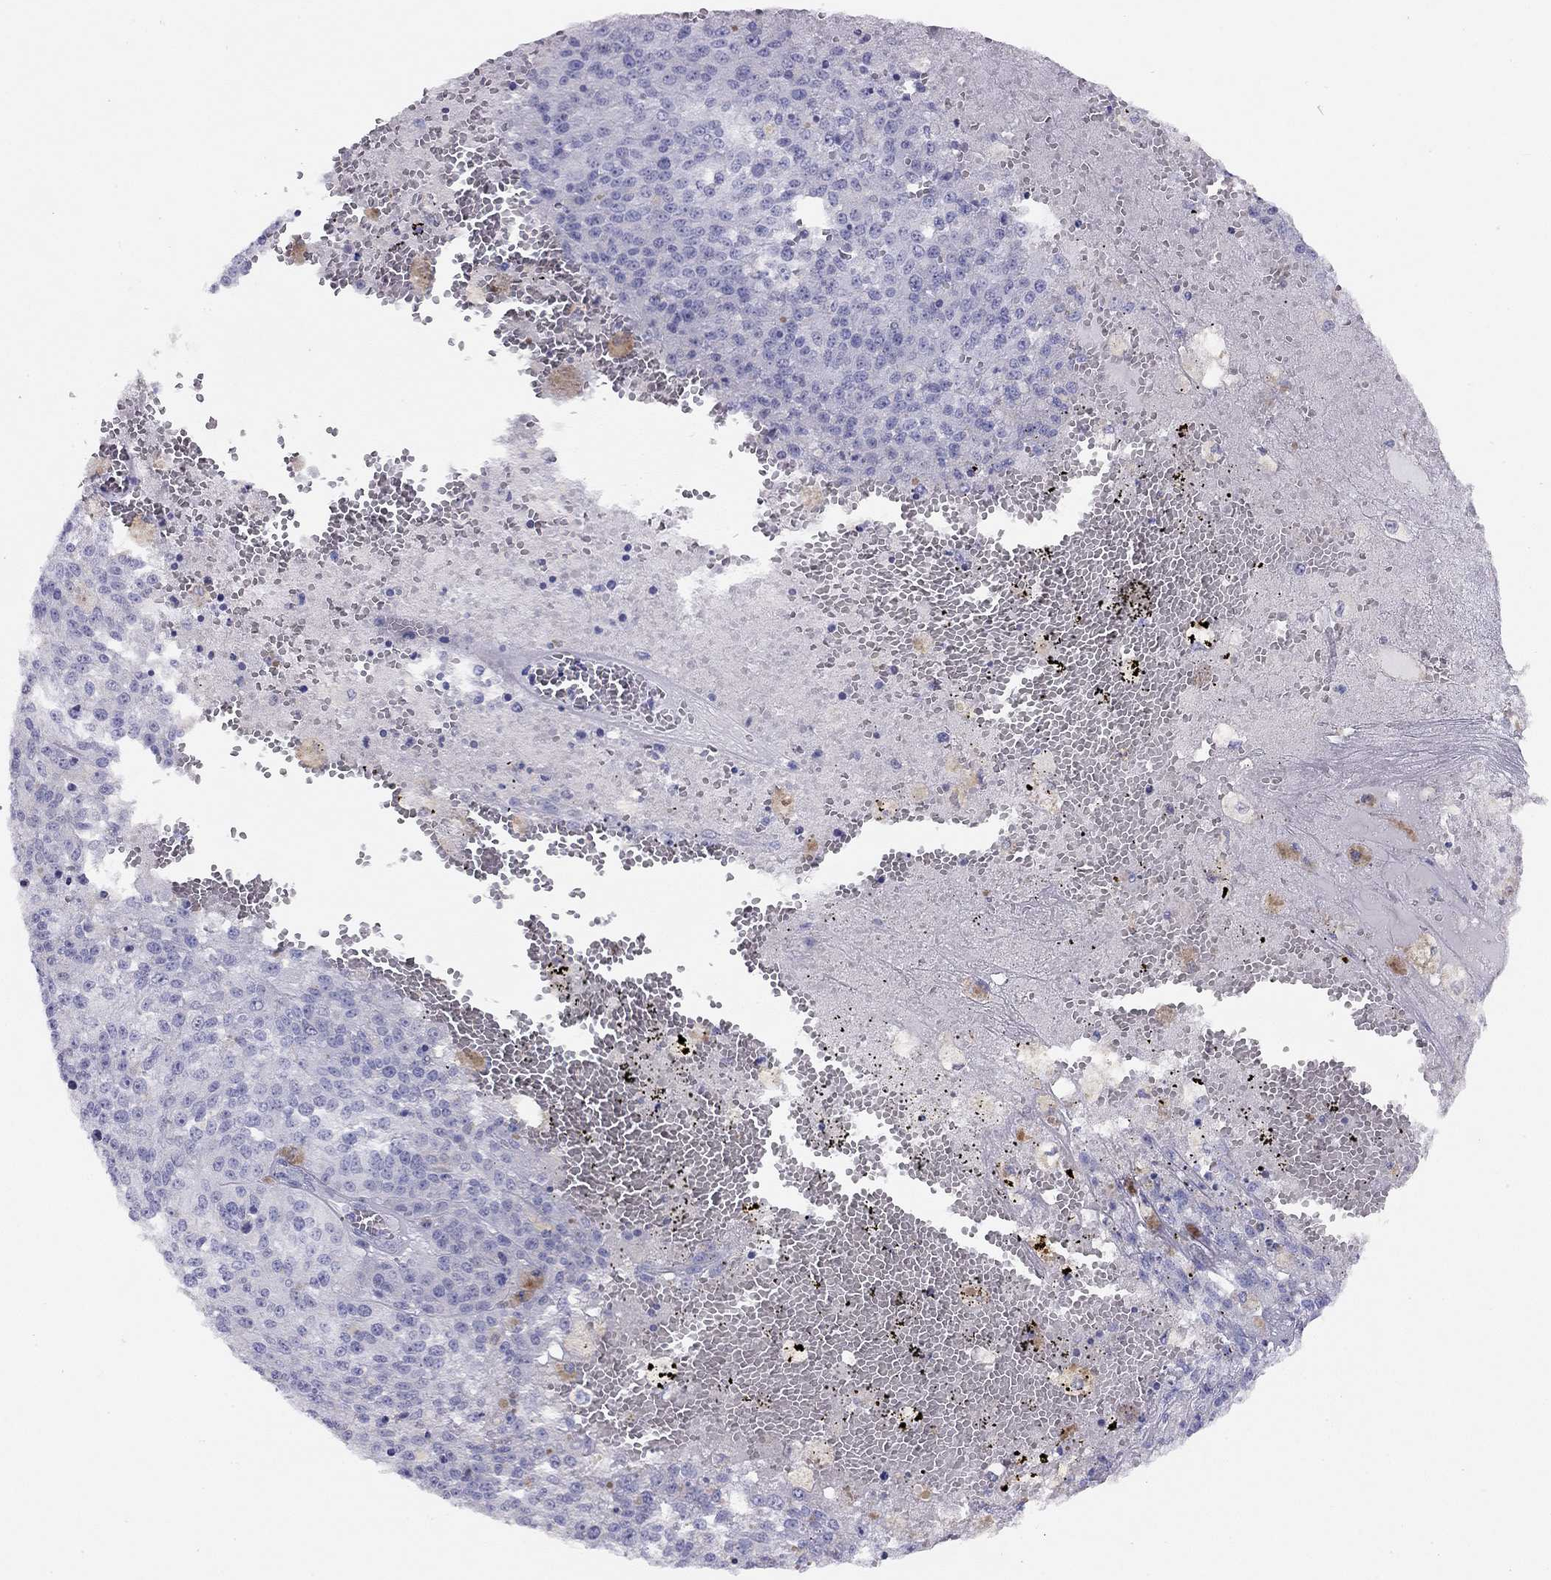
{"staining": {"intensity": "negative", "quantity": "none", "location": "none"}, "tissue": "melanoma", "cell_type": "Tumor cells", "image_type": "cancer", "snomed": [{"axis": "morphology", "description": "Malignant melanoma, Metastatic site"}, {"axis": "topography", "description": "Lymph node"}], "caption": "Tumor cells show no significant protein staining in melanoma.", "gene": "LRIT2", "patient": {"sex": "female", "age": 64}}